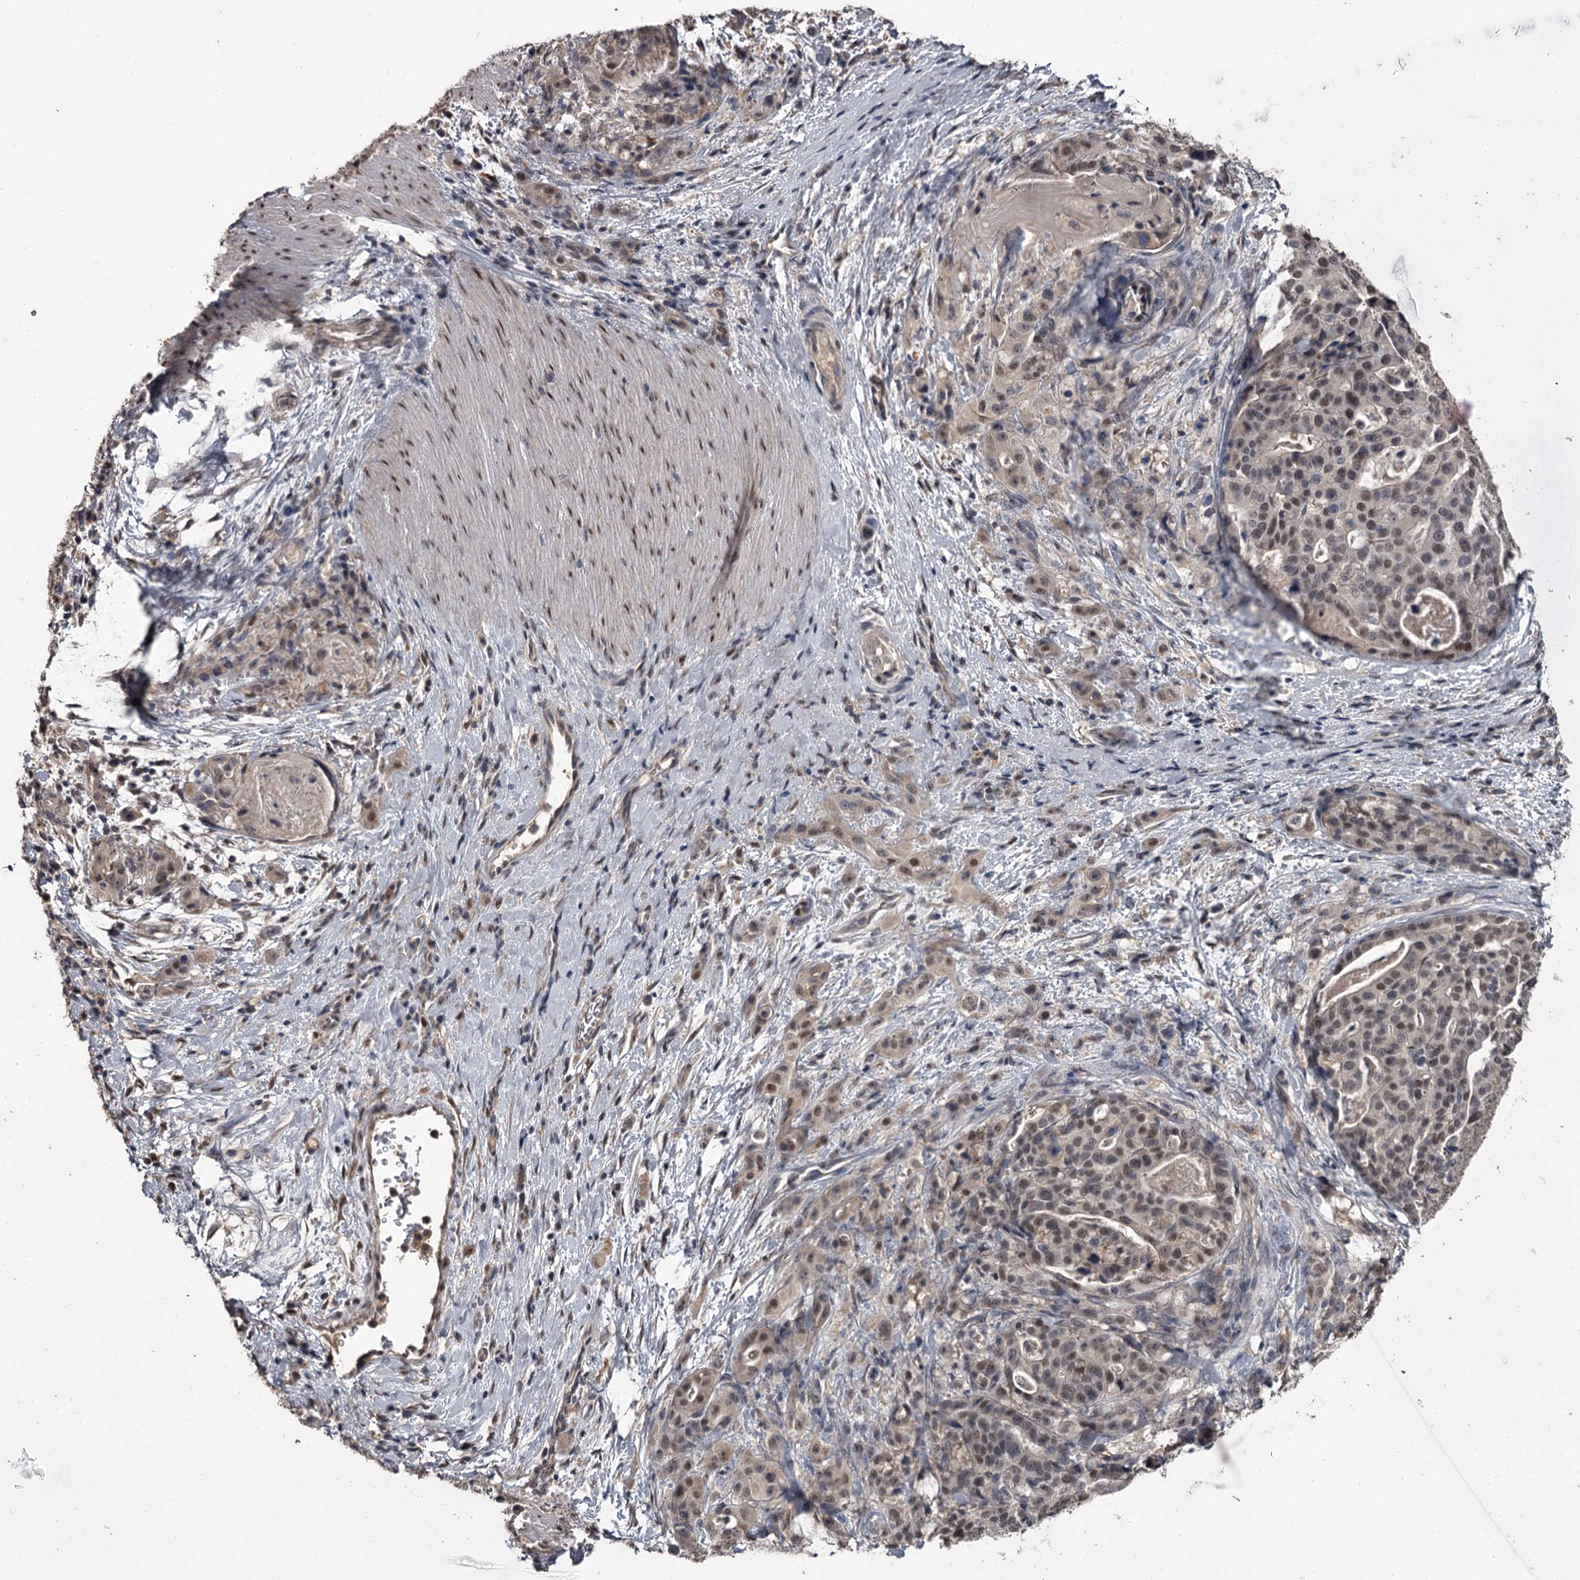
{"staining": {"intensity": "moderate", "quantity": ">75%", "location": "nuclear"}, "tissue": "stomach cancer", "cell_type": "Tumor cells", "image_type": "cancer", "snomed": [{"axis": "morphology", "description": "Adenocarcinoma, NOS"}, {"axis": "topography", "description": "Stomach"}], "caption": "Protein expression analysis of human stomach cancer (adenocarcinoma) reveals moderate nuclear staining in approximately >75% of tumor cells.", "gene": "PRPF40B", "patient": {"sex": "male", "age": 48}}